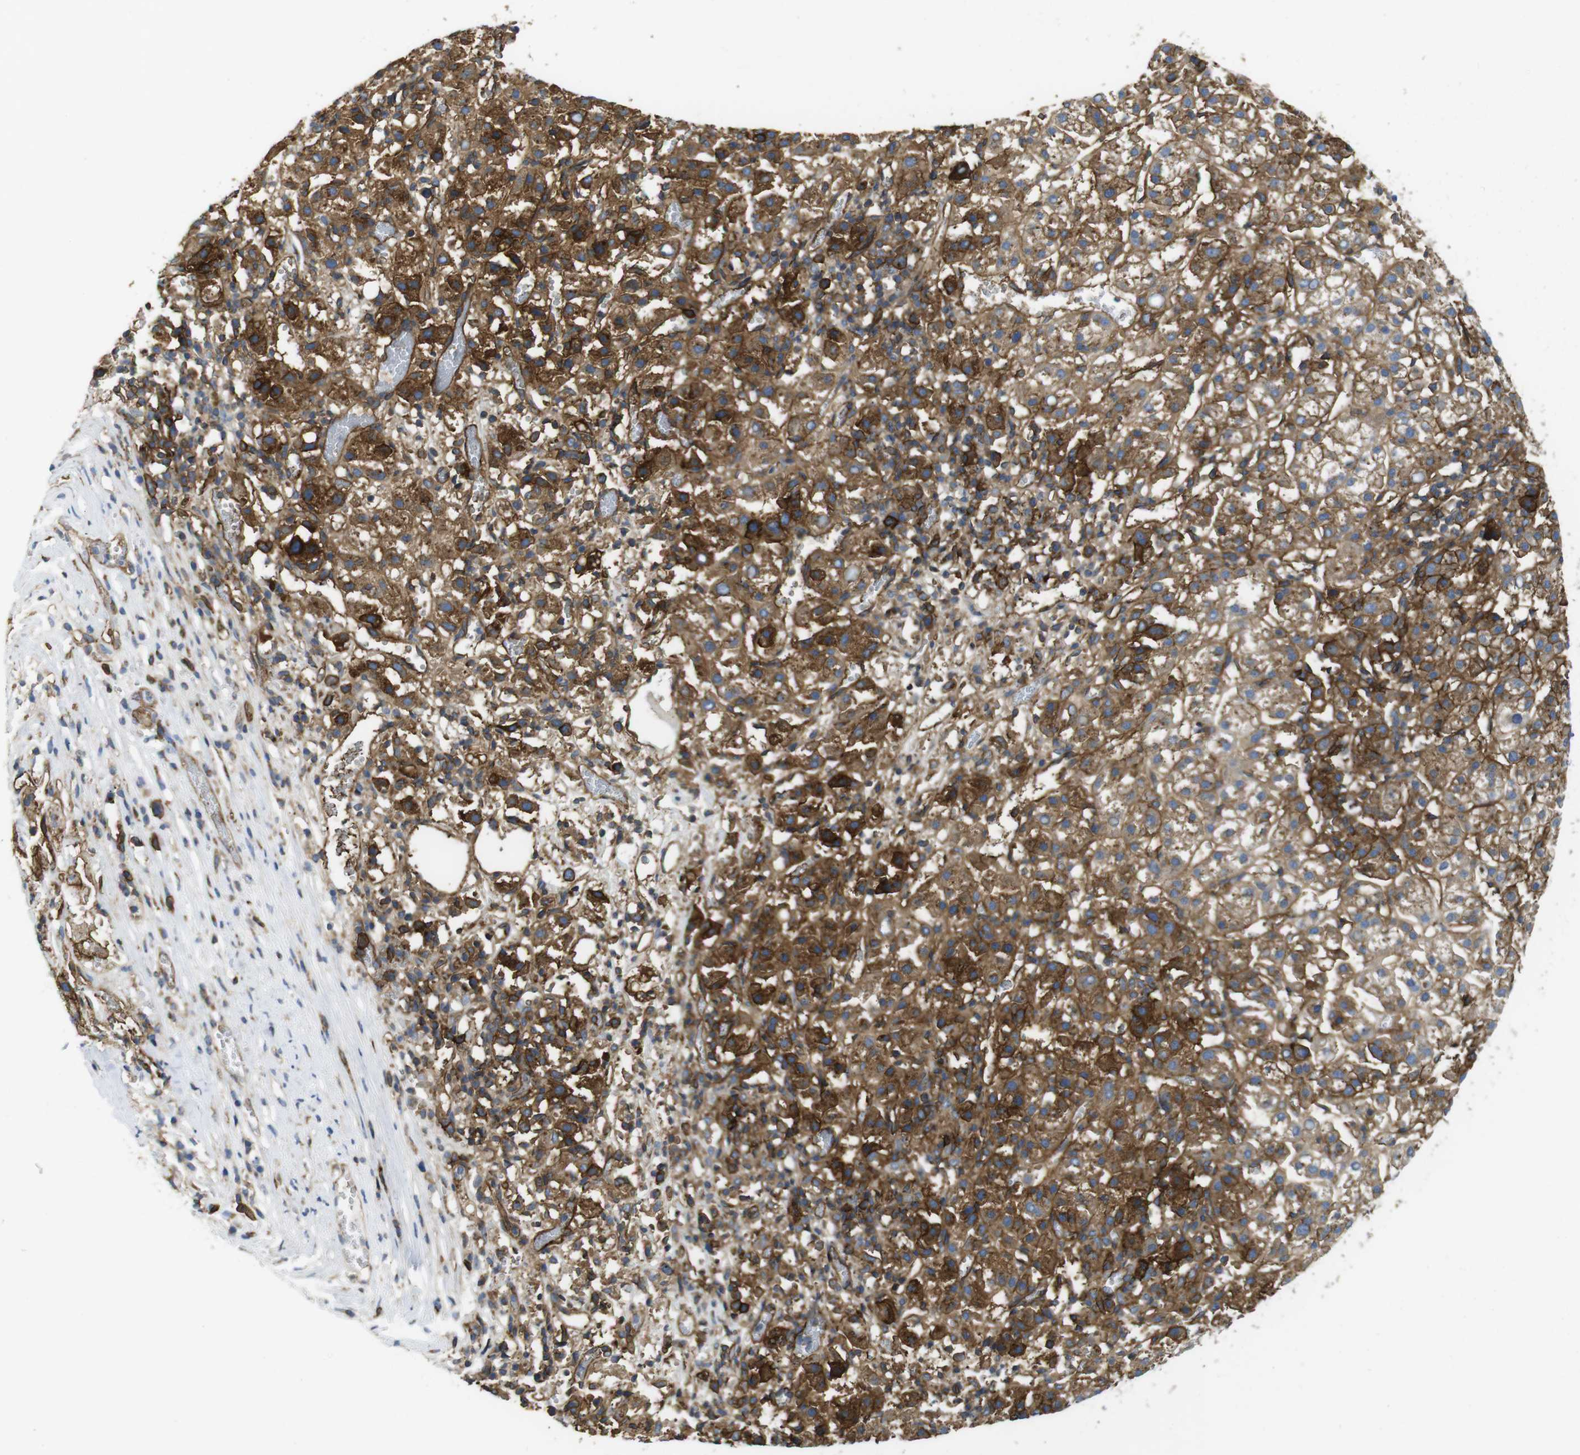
{"staining": {"intensity": "strong", "quantity": ">75%", "location": "cytoplasmic/membranous"}, "tissue": "liver cancer", "cell_type": "Tumor cells", "image_type": "cancer", "snomed": [{"axis": "morphology", "description": "Carcinoma, Hepatocellular, NOS"}, {"axis": "topography", "description": "Liver"}], "caption": "Liver cancer stained for a protein shows strong cytoplasmic/membranous positivity in tumor cells. The protein of interest is shown in brown color, while the nuclei are stained blue.", "gene": "CCR6", "patient": {"sex": "female", "age": 58}}